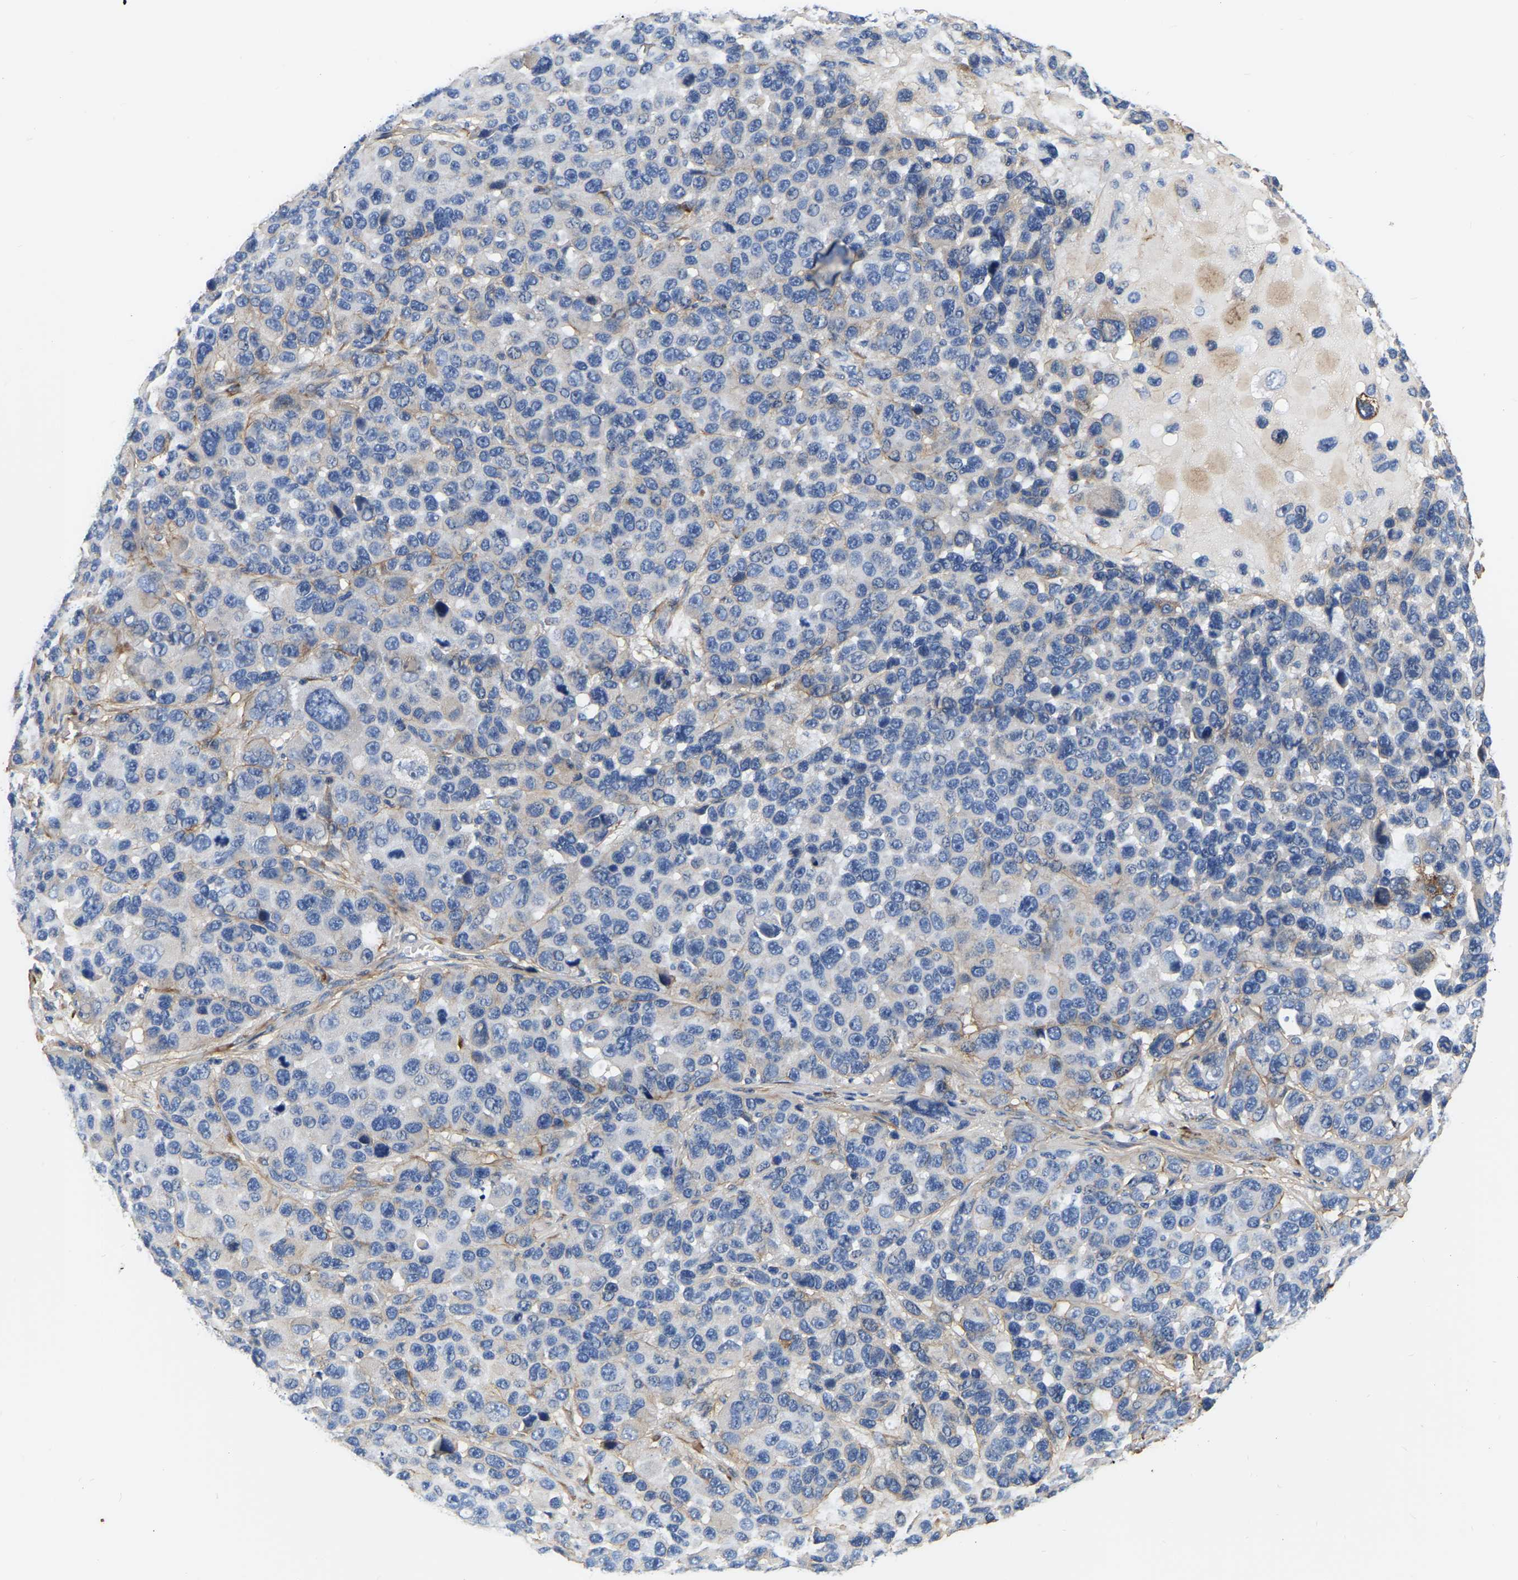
{"staining": {"intensity": "negative", "quantity": "none", "location": "none"}, "tissue": "melanoma", "cell_type": "Tumor cells", "image_type": "cancer", "snomed": [{"axis": "morphology", "description": "Malignant melanoma, NOS"}, {"axis": "topography", "description": "Skin"}], "caption": "Micrograph shows no protein staining in tumor cells of malignant melanoma tissue.", "gene": "COL6A1", "patient": {"sex": "male", "age": 53}}